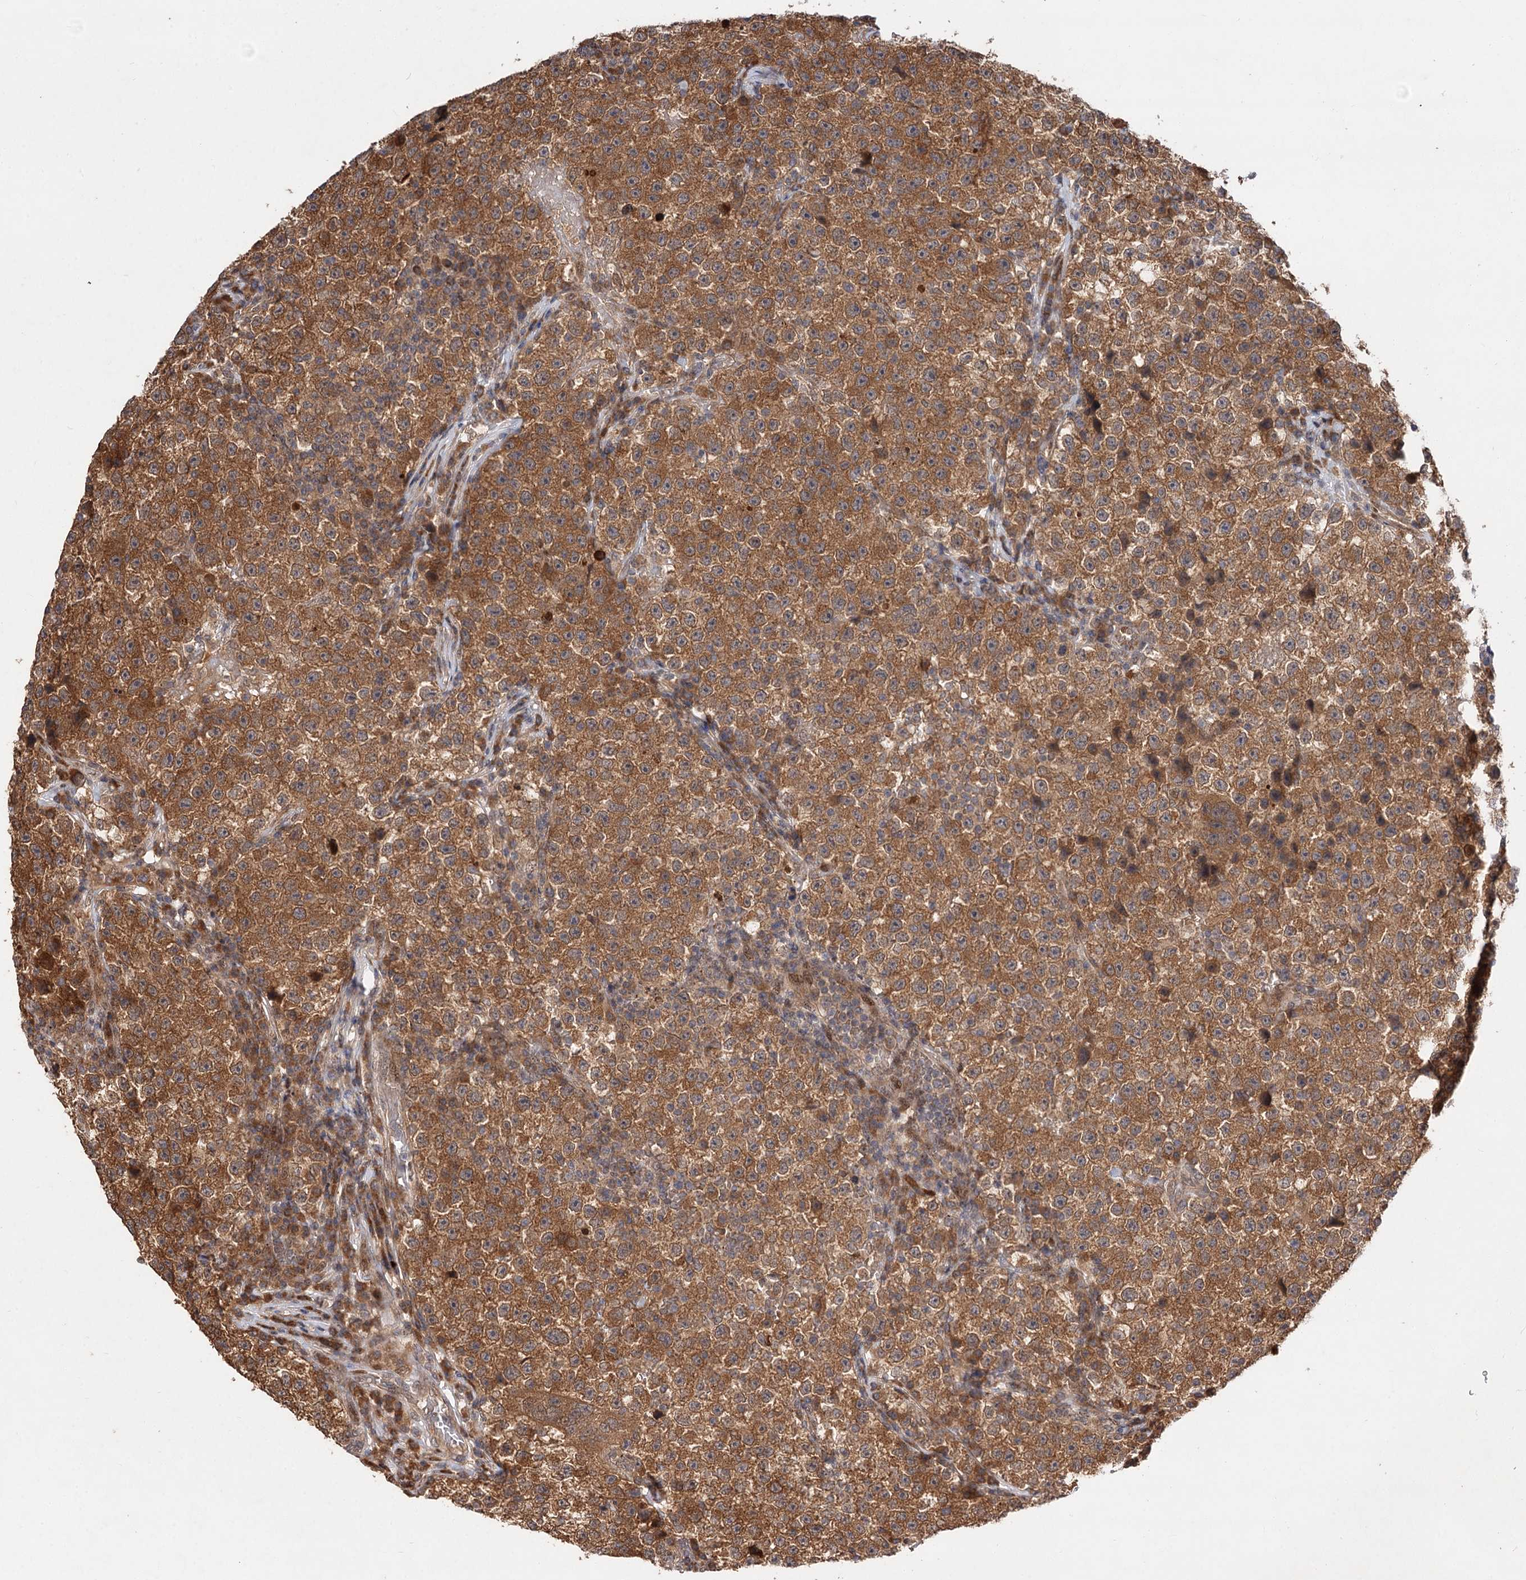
{"staining": {"intensity": "moderate", "quantity": ">75%", "location": "cytoplasmic/membranous"}, "tissue": "testis cancer", "cell_type": "Tumor cells", "image_type": "cancer", "snomed": [{"axis": "morphology", "description": "Seminoma, NOS"}, {"axis": "topography", "description": "Testis"}], "caption": "IHC (DAB) staining of human testis cancer (seminoma) exhibits moderate cytoplasmic/membranous protein expression in about >75% of tumor cells.", "gene": "FBXW8", "patient": {"sex": "male", "age": 22}}